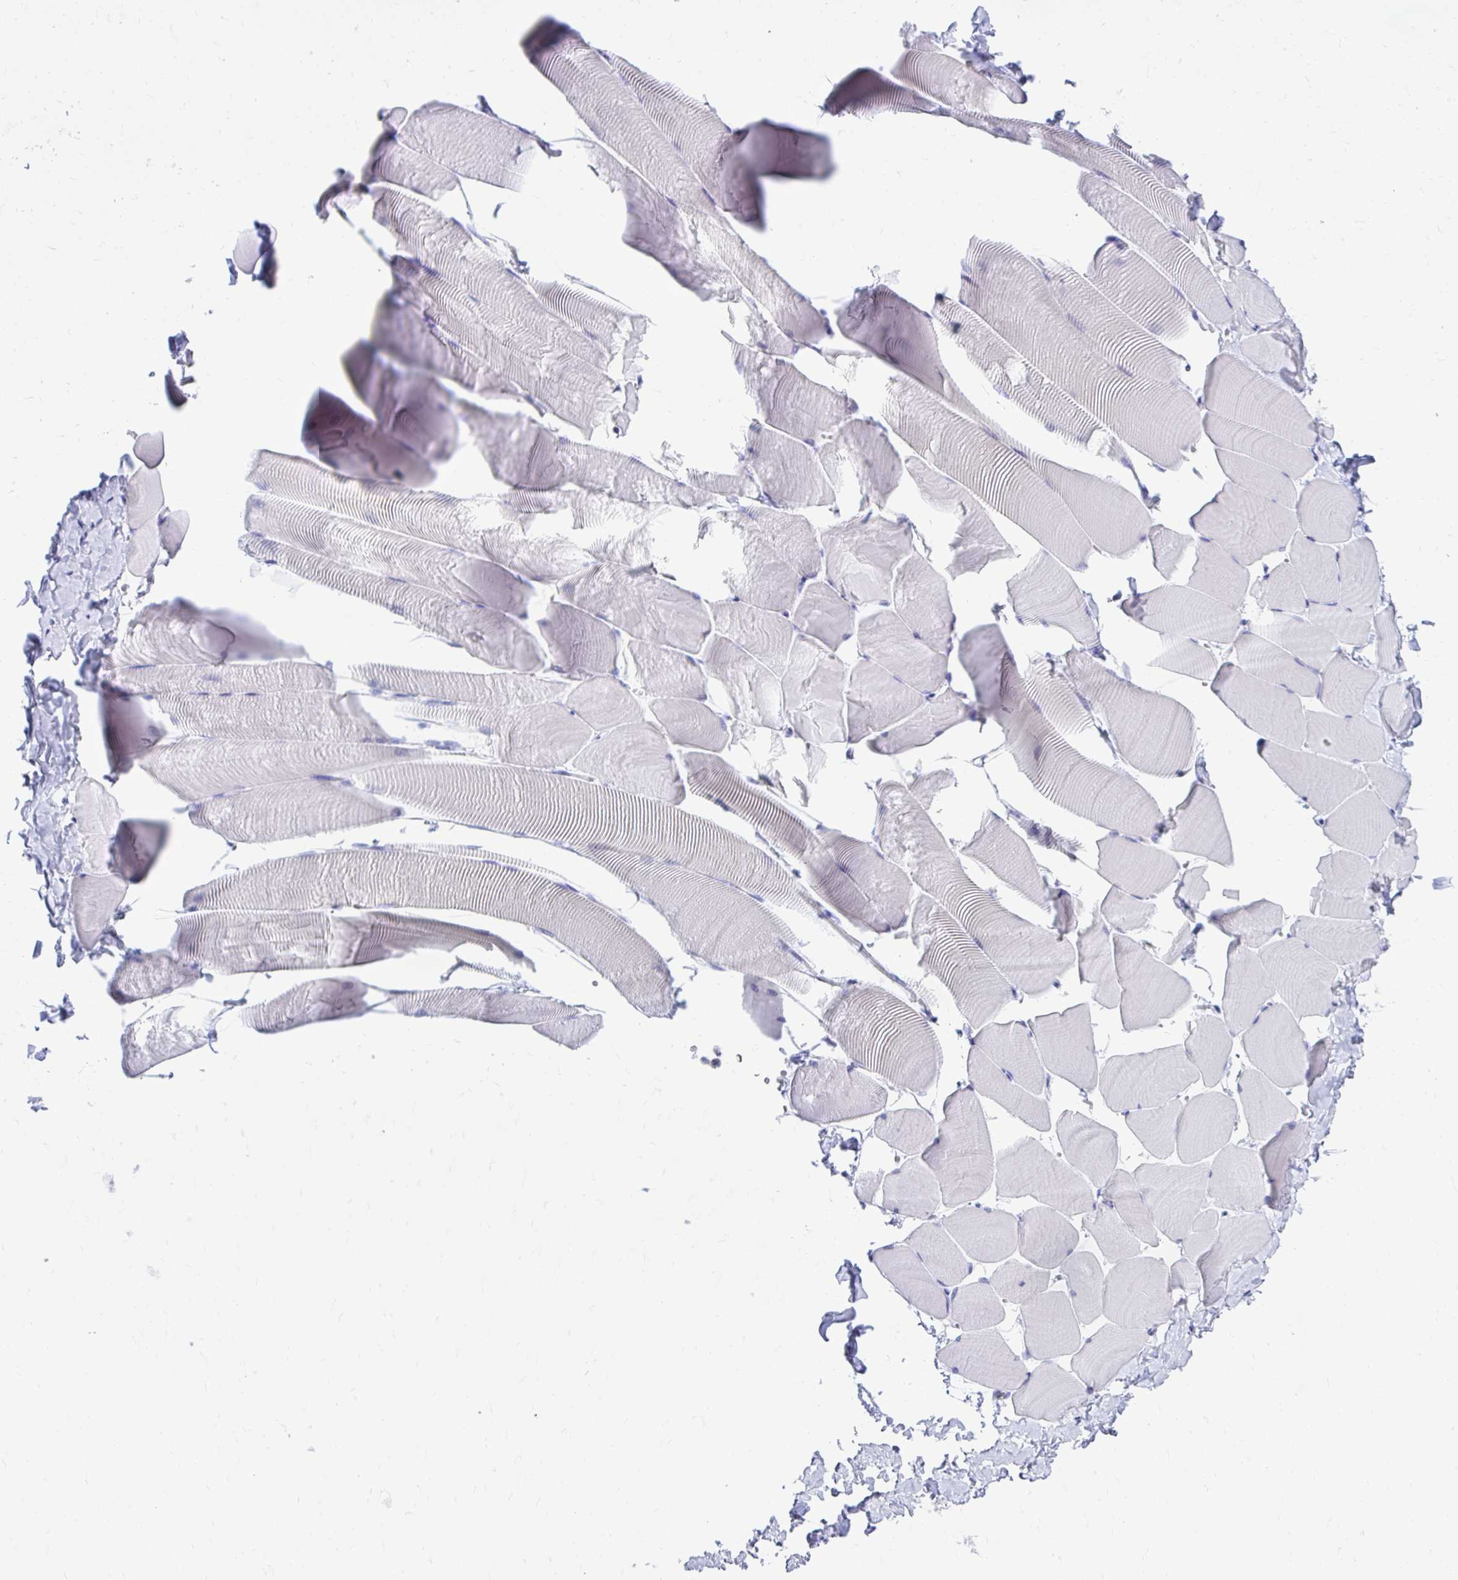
{"staining": {"intensity": "negative", "quantity": "none", "location": "none"}, "tissue": "skeletal muscle", "cell_type": "Myocytes", "image_type": "normal", "snomed": [{"axis": "morphology", "description": "Normal tissue, NOS"}, {"axis": "topography", "description": "Skeletal muscle"}], "caption": "Protein analysis of benign skeletal muscle reveals no significant staining in myocytes. The staining is performed using DAB brown chromogen with nuclei counter-stained in using hematoxylin.", "gene": "SMIM9", "patient": {"sex": "male", "age": 25}}